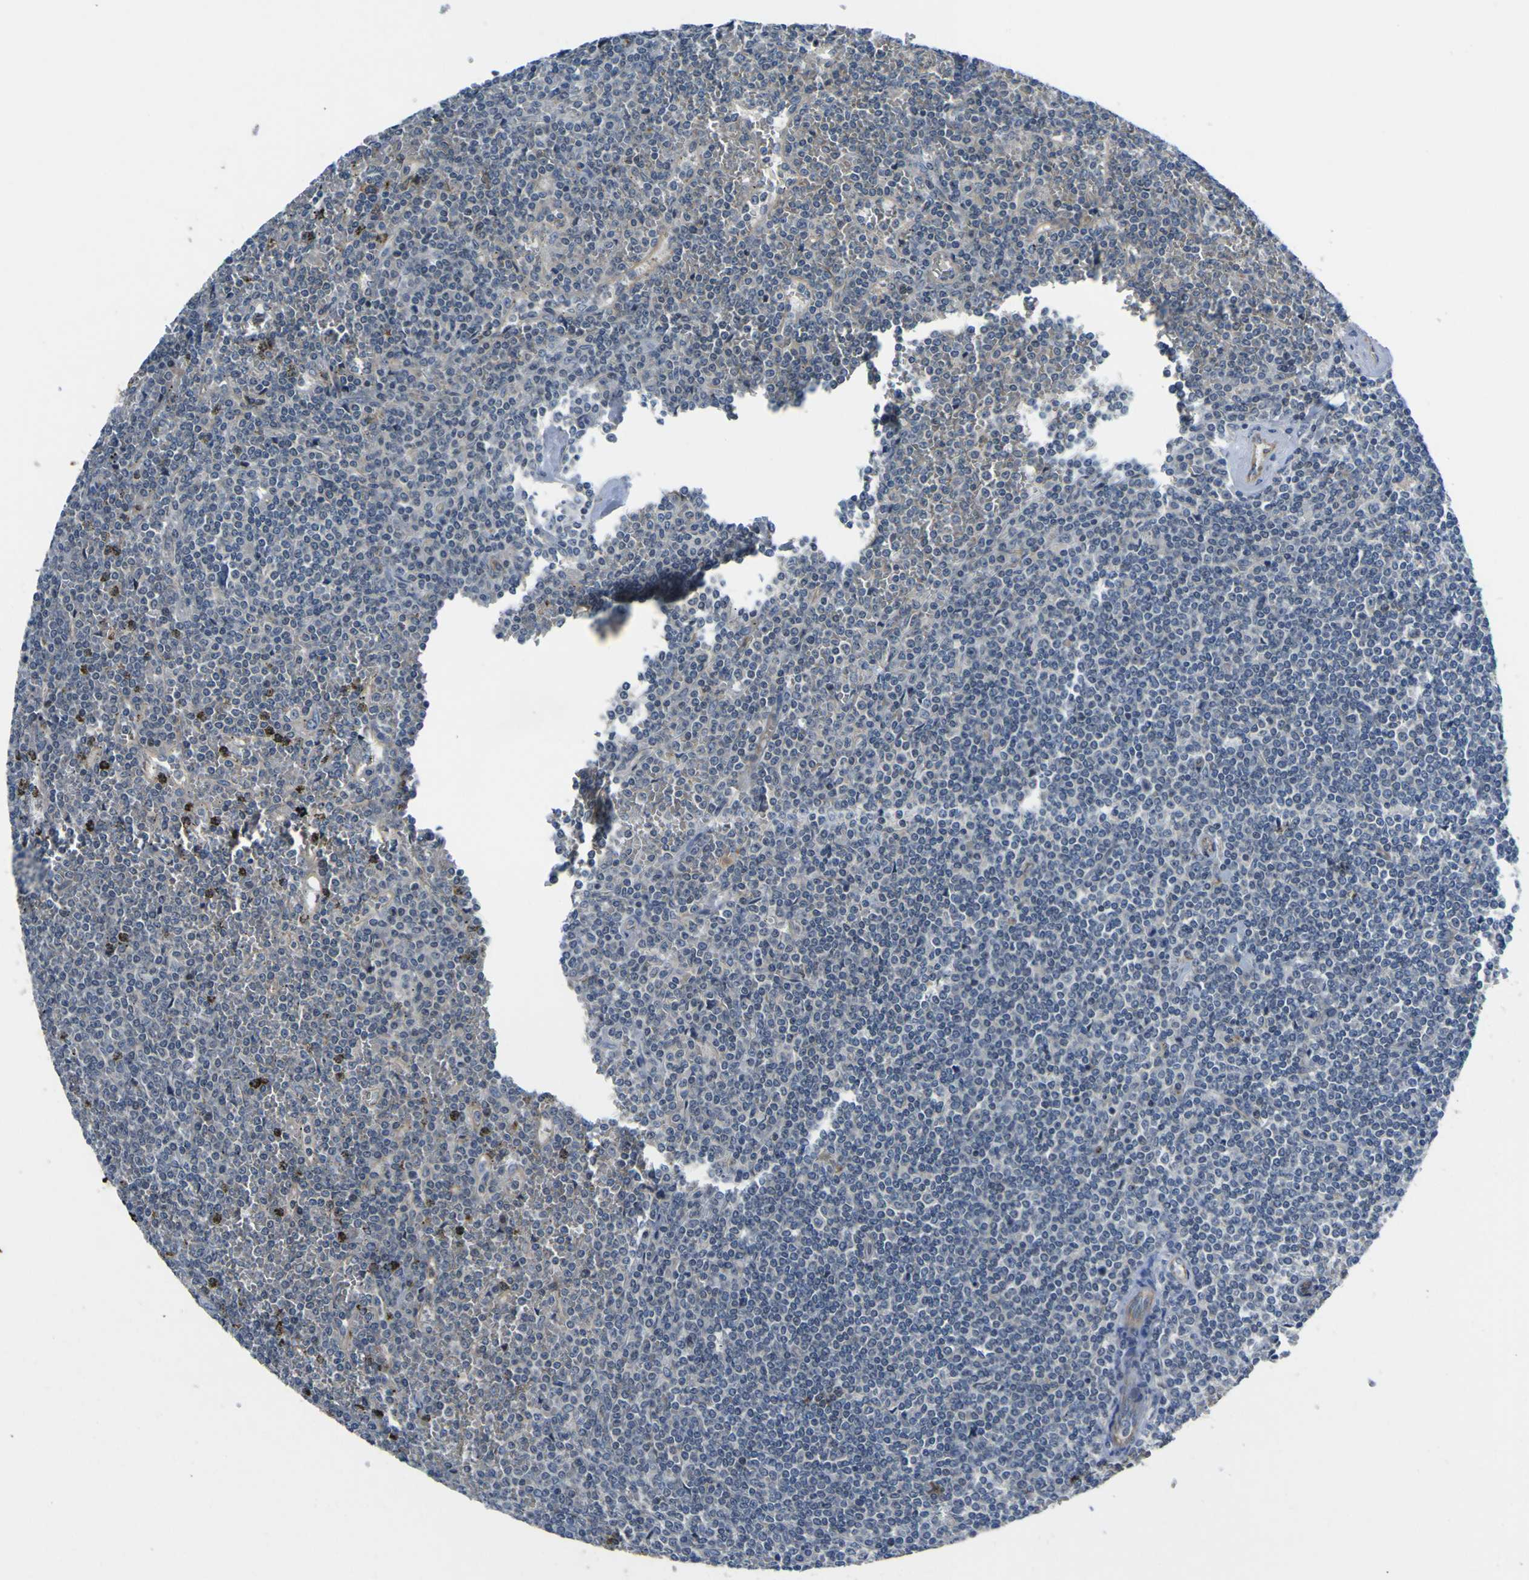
{"staining": {"intensity": "negative", "quantity": "none", "location": "none"}, "tissue": "lymphoma", "cell_type": "Tumor cells", "image_type": "cancer", "snomed": [{"axis": "morphology", "description": "Malignant lymphoma, non-Hodgkin's type, Low grade"}, {"axis": "topography", "description": "Spleen"}], "caption": "The immunohistochemistry histopathology image has no significant staining in tumor cells of low-grade malignant lymphoma, non-Hodgkin's type tissue. The staining is performed using DAB brown chromogen with nuclei counter-stained in using hematoxylin.", "gene": "LDLR", "patient": {"sex": "female", "age": 19}}